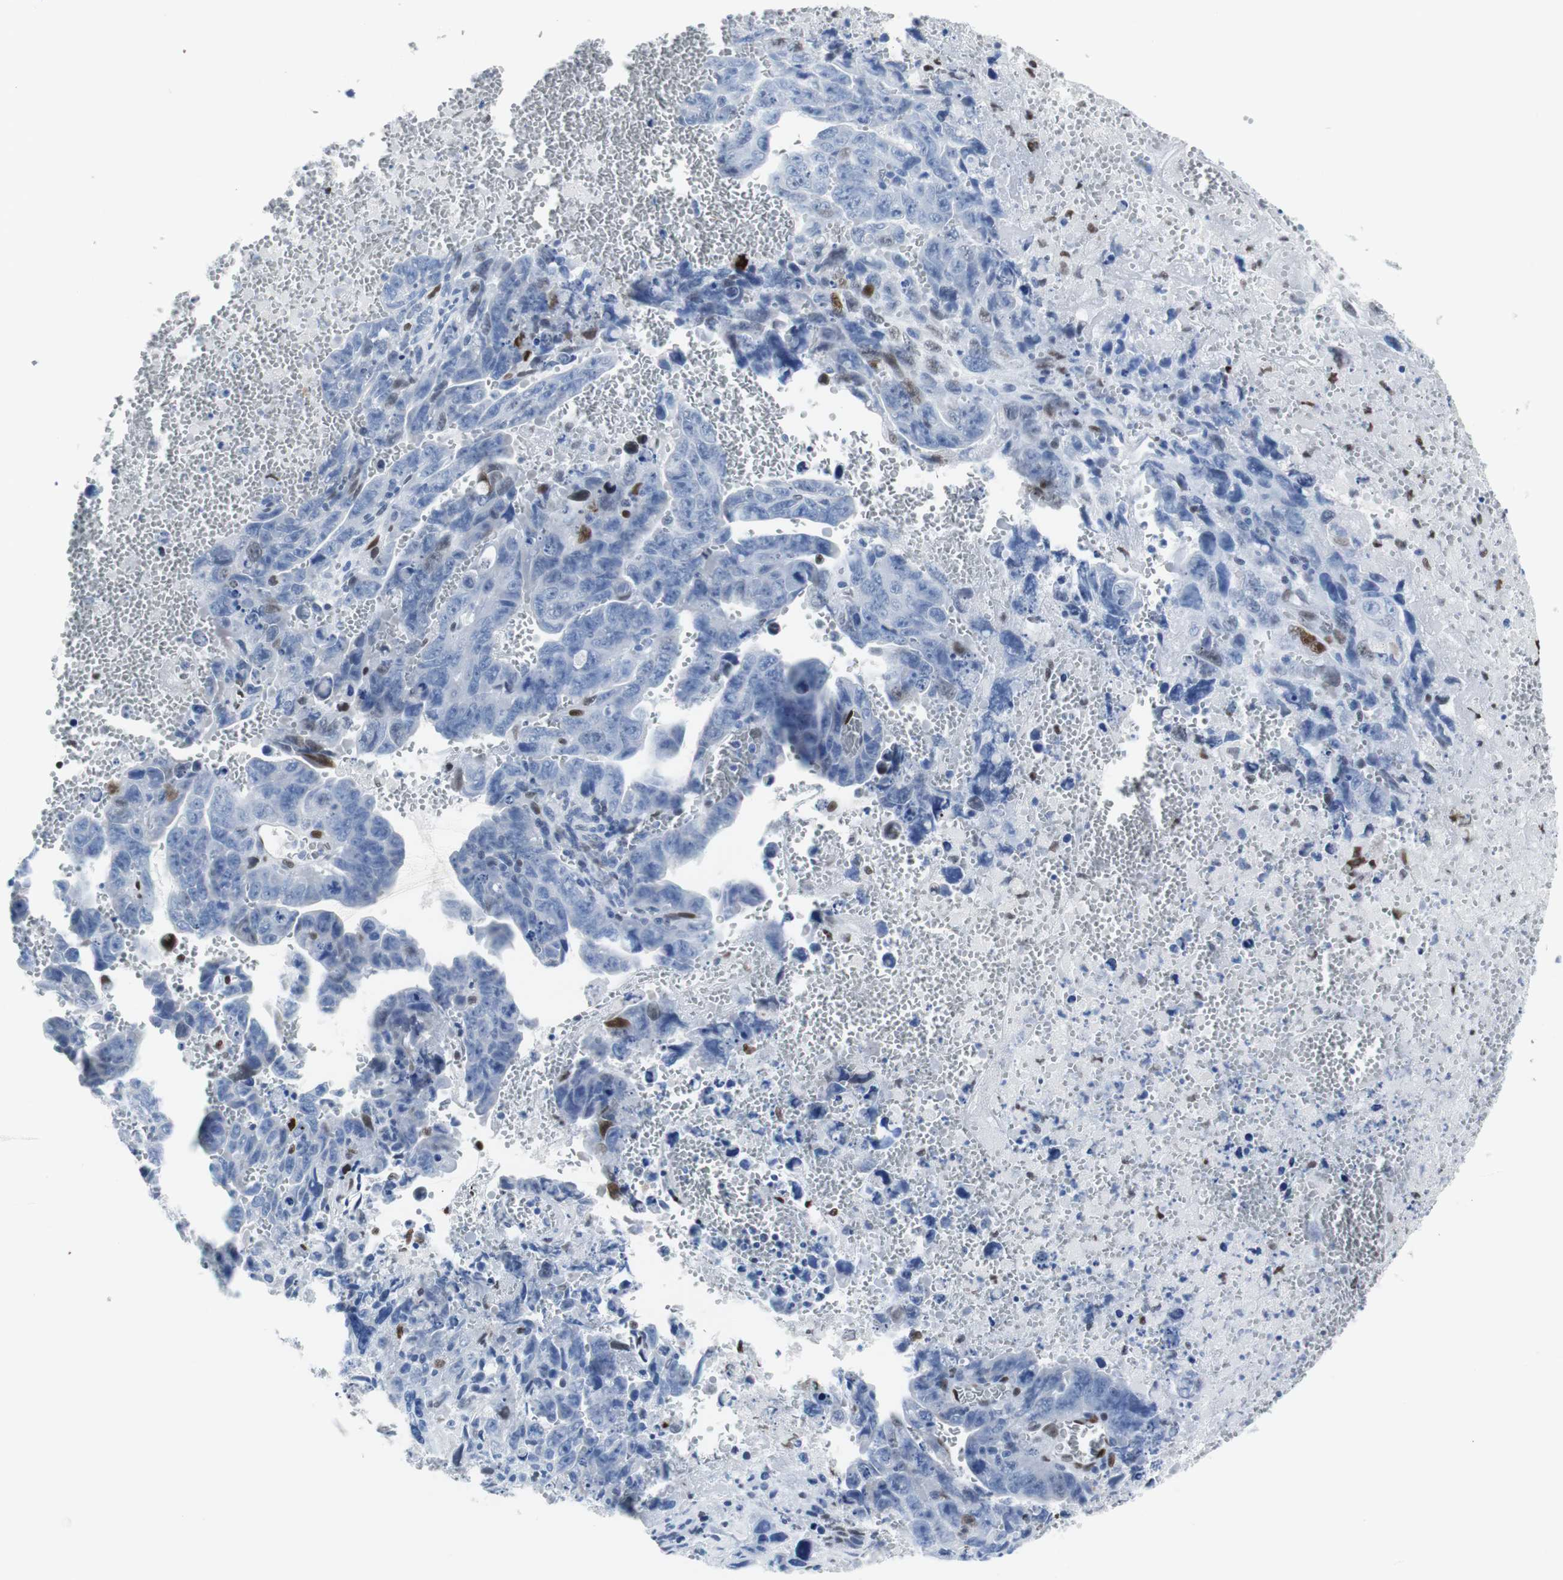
{"staining": {"intensity": "moderate", "quantity": "<25%", "location": "nuclear"}, "tissue": "testis cancer", "cell_type": "Tumor cells", "image_type": "cancer", "snomed": [{"axis": "morphology", "description": "Carcinoma, Embryonal, NOS"}, {"axis": "topography", "description": "Testis"}], "caption": "High-power microscopy captured an immunohistochemistry image of testis cancer (embryonal carcinoma), revealing moderate nuclear expression in approximately <25% of tumor cells.", "gene": "JUN", "patient": {"sex": "male", "age": 28}}